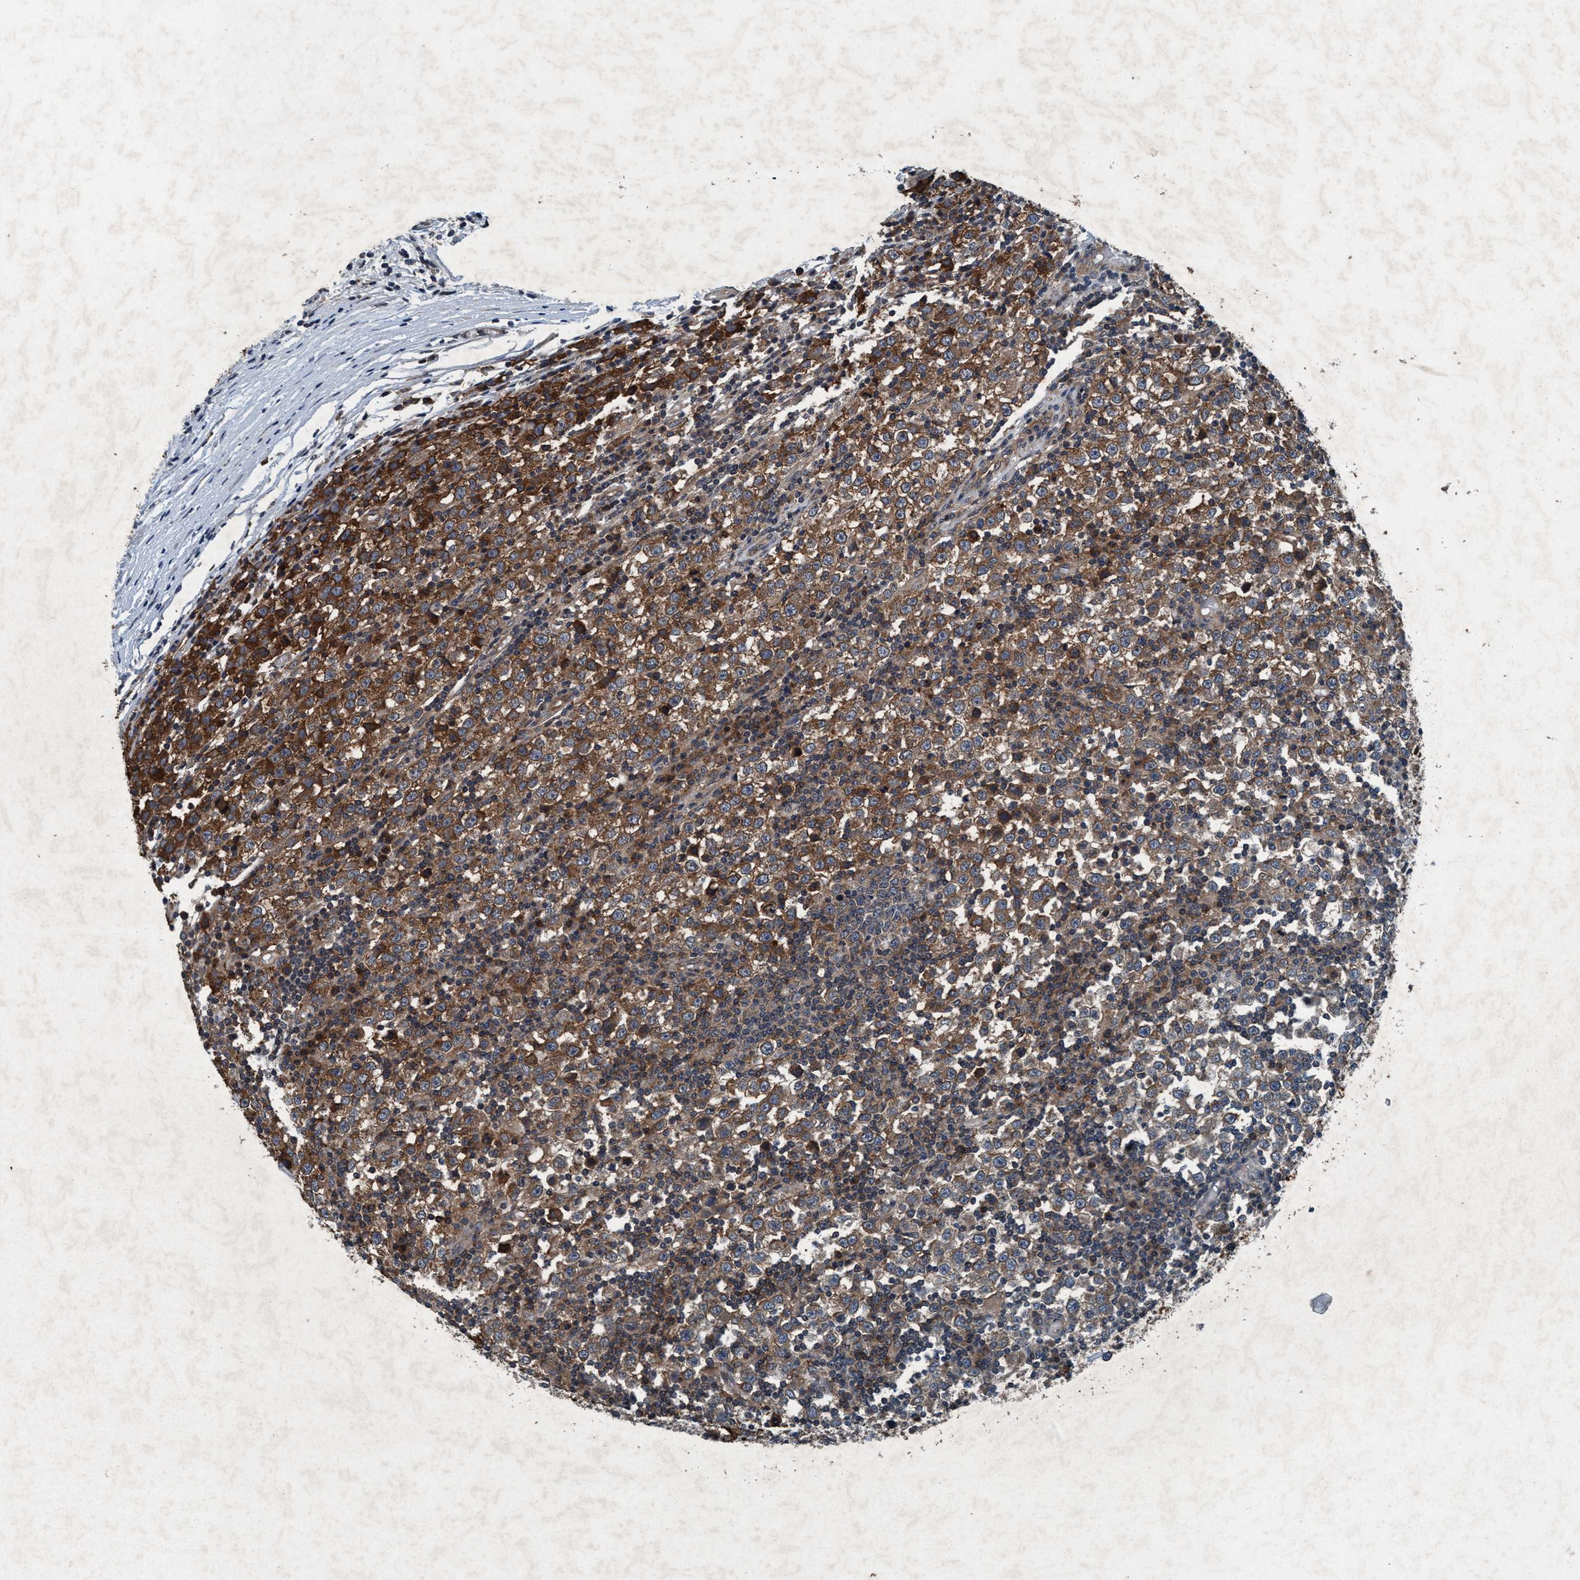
{"staining": {"intensity": "moderate", "quantity": ">75%", "location": "cytoplasmic/membranous"}, "tissue": "testis cancer", "cell_type": "Tumor cells", "image_type": "cancer", "snomed": [{"axis": "morphology", "description": "Seminoma, NOS"}, {"axis": "topography", "description": "Testis"}], "caption": "Immunohistochemical staining of testis cancer reveals moderate cytoplasmic/membranous protein expression in approximately >75% of tumor cells.", "gene": "AKT1S1", "patient": {"sex": "male", "age": 65}}